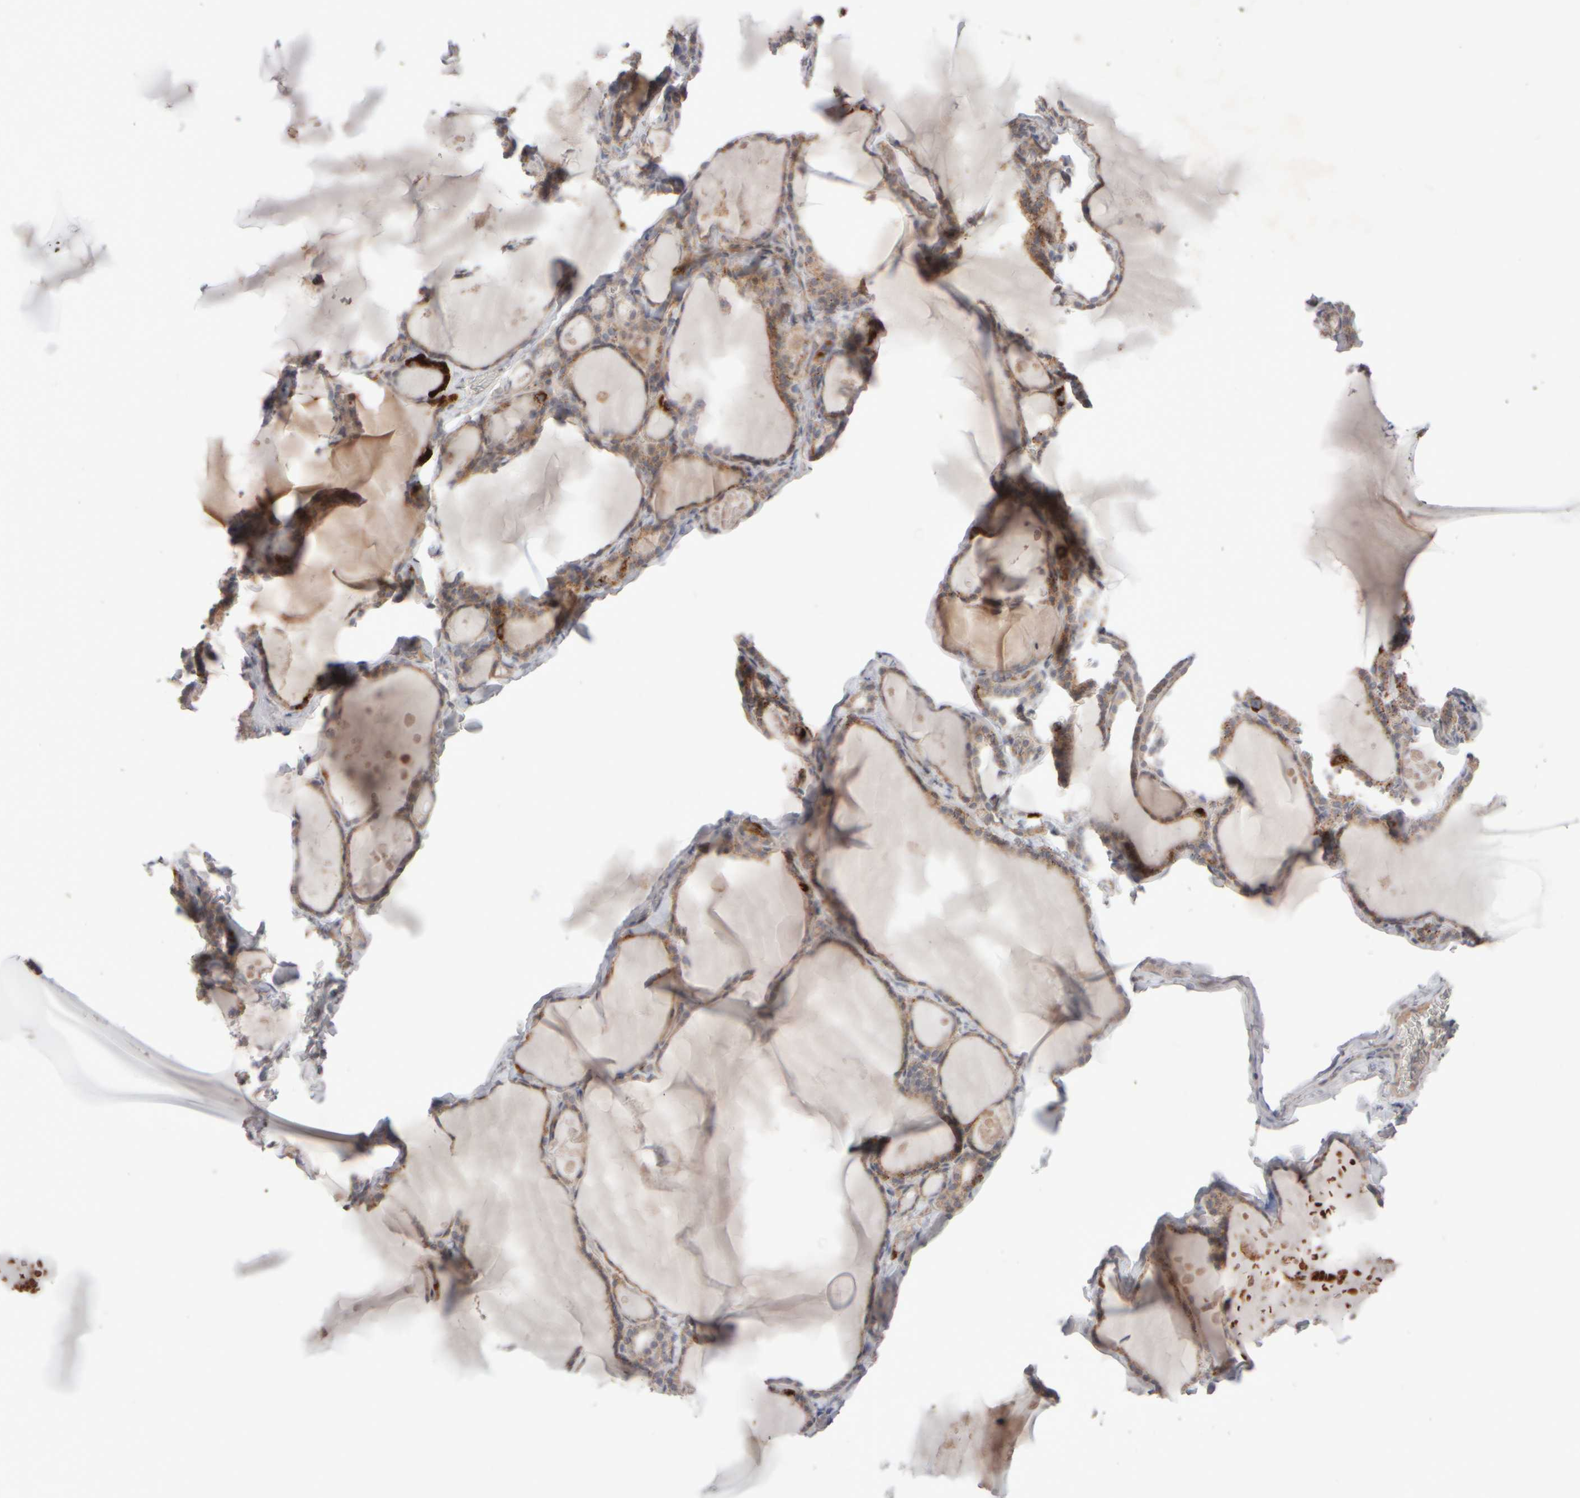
{"staining": {"intensity": "moderate", "quantity": ">75%", "location": "cytoplasmic/membranous"}, "tissue": "thyroid gland", "cell_type": "Glandular cells", "image_type": "normal", "snomed": [{"axis": "morphology", "description": "Normal tissue, NOS"}, {"axis": "topography", "description": "Thyroid gland"}], "caption": "Thyroid gland stained with DAB immunohistochemistry displays medium levels of moderate cytoplasmic/membranous staining in approximately >75% of glandular cells. (Stains: DAB in brown, nuclei in blue, Microscopy: brightfield microscopy at high magnification).", "gene": "CHADL", "patient": {"sex": "male", "age": 56}}